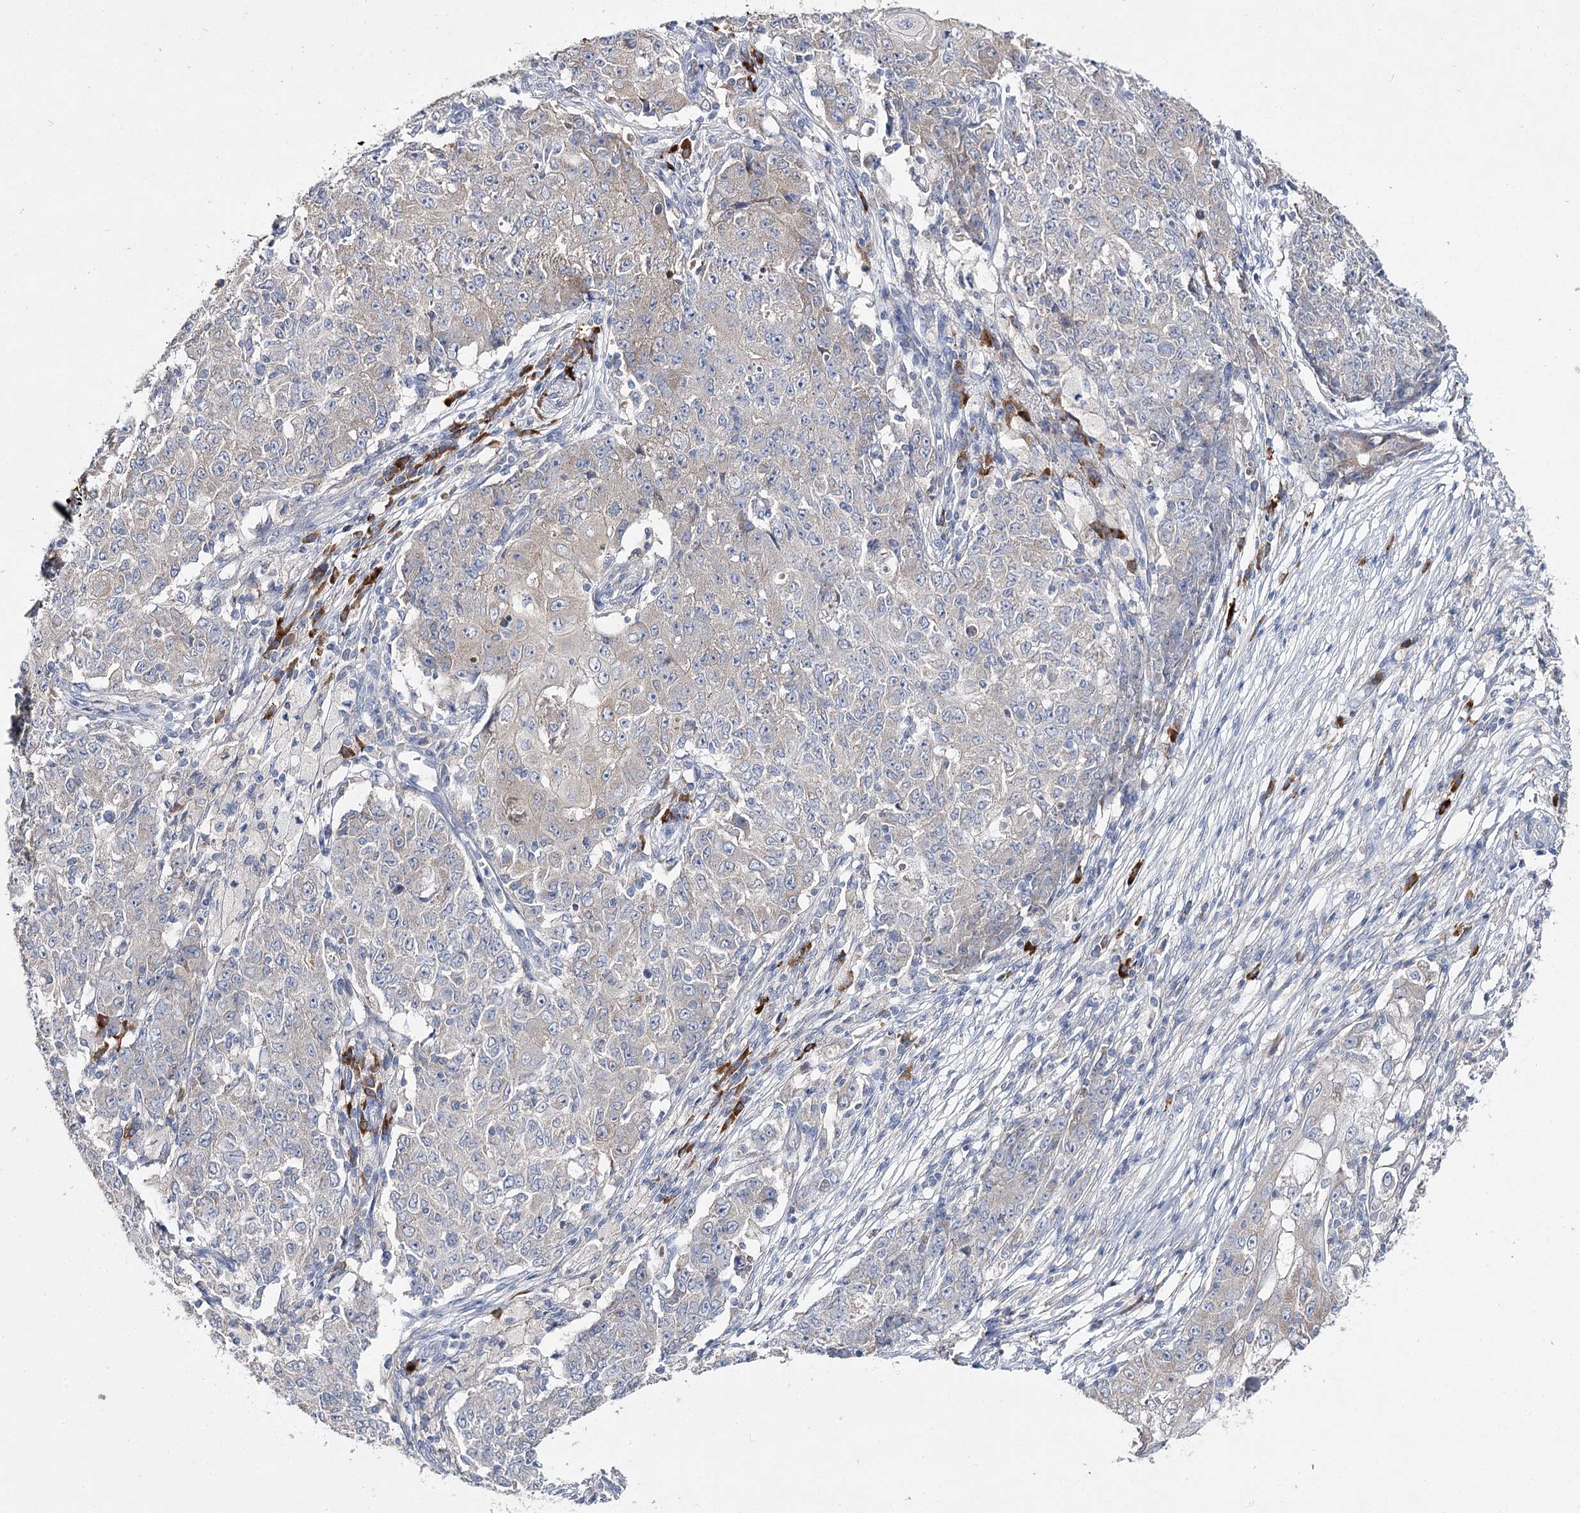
{"staining": {"intensity": "negative", "quantity": "none", "location": "none"}, "tissue": "ovarian cancer", "cell_type": "Tumor cells", "image_type": "cancer", "snomed": [{"axis": "morphology", "description": "Carcinoma, endometroid"}, {"axis": "topography", "description": "Ovary"}], "caption": "The immunohistochemistry photomicrograph has no significant expression in tumor cells of ovarian endometroid carcinoma tissue.", "gene": "IL1RAP", "patient": {"sex": "female", "age": 42}}